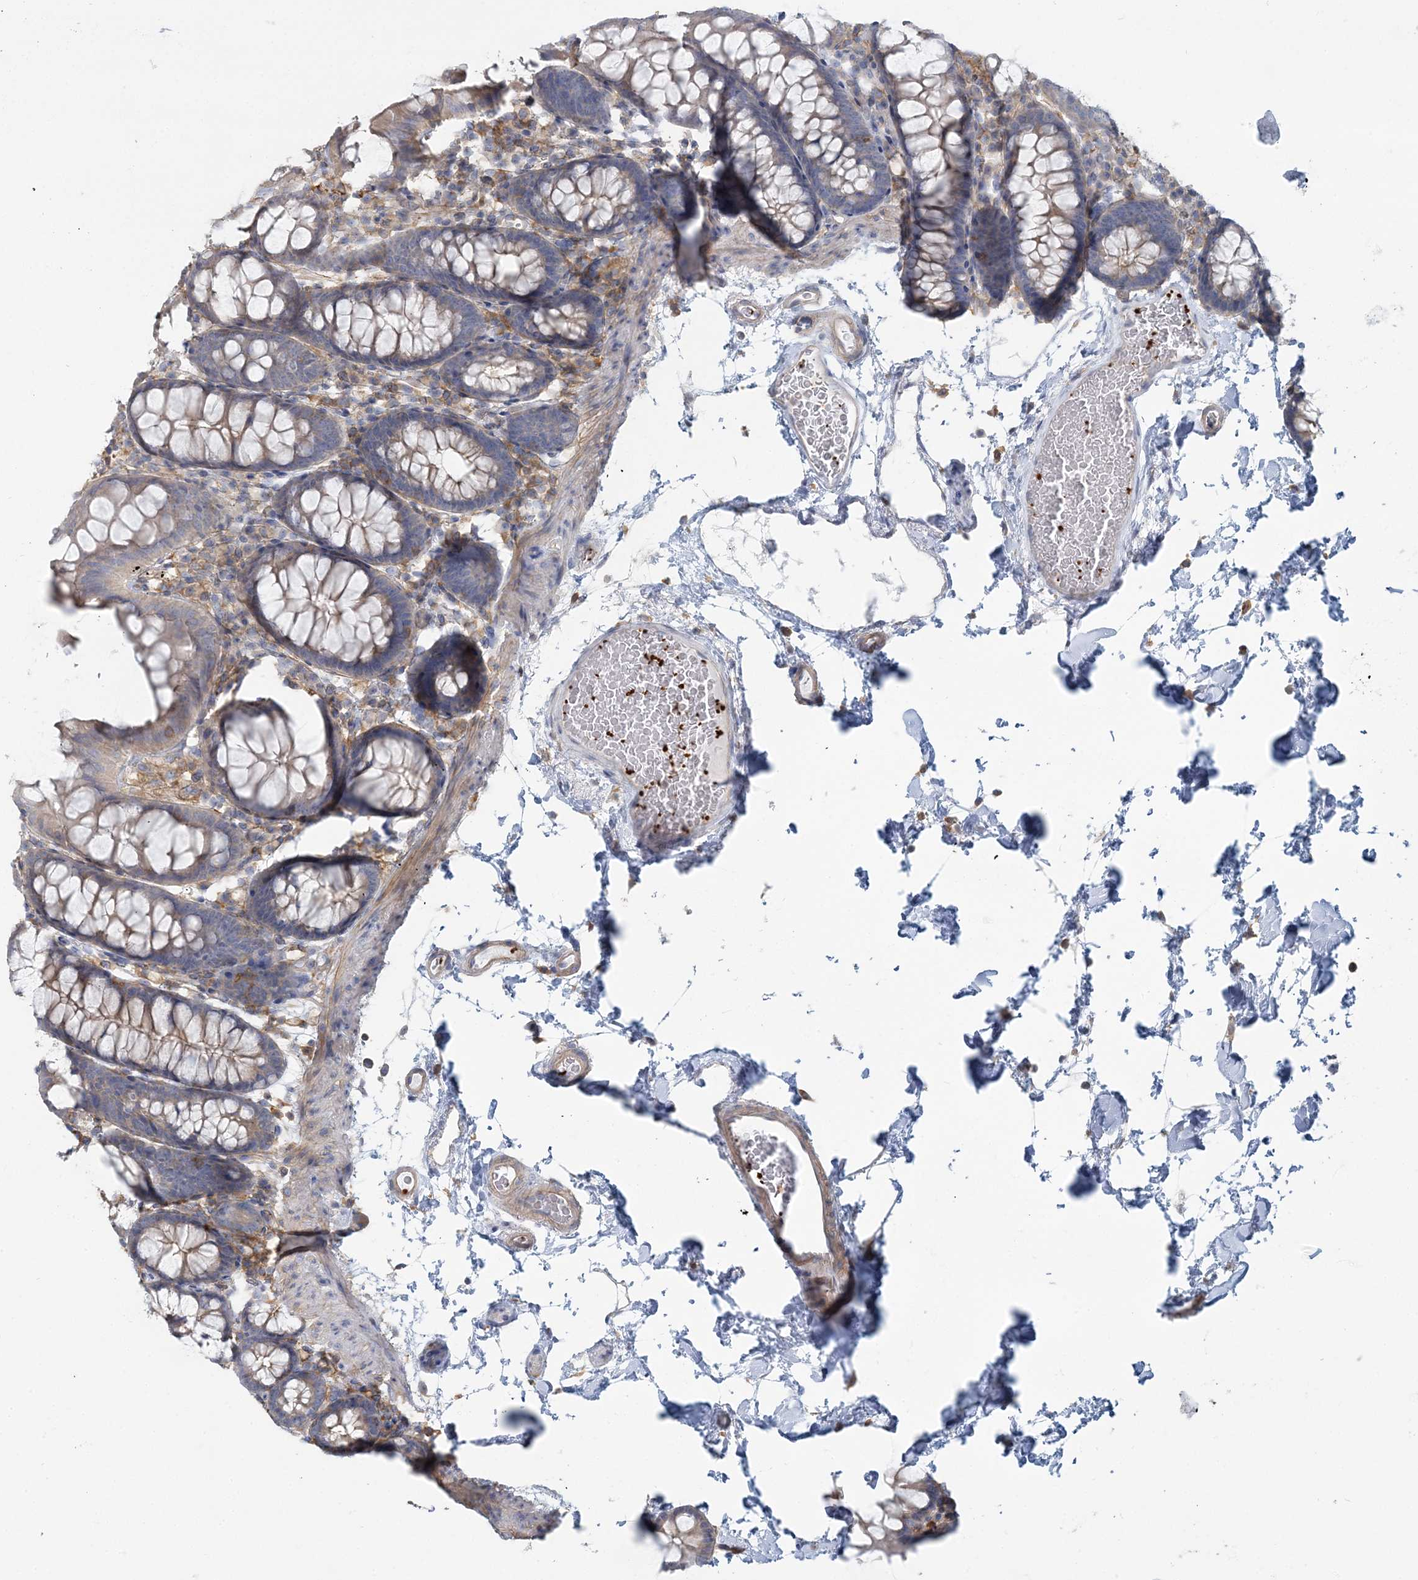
{"staining": {"intensity": "negative", "quantity": "none", "location": "none"}, "tissue": "colon", "cell_type": "Endothelial cells", "image_type": "normal", "snomed": [{"axis": "morphology", "description": "Normal tissue, NOS"}, {"axis": "topography", "description": "Colon"}], "caption": "Micrograph shows no protein staining in endothelial cells of benign colon. (Stains: DAB (3,3'-diaminobenzidine) IHC with hematoxylin counter stain, Microscopy: brightfield microscopy at high magnification).", "gene": "CUEDC2", "patient": {"sex": "male", "age": 75}}